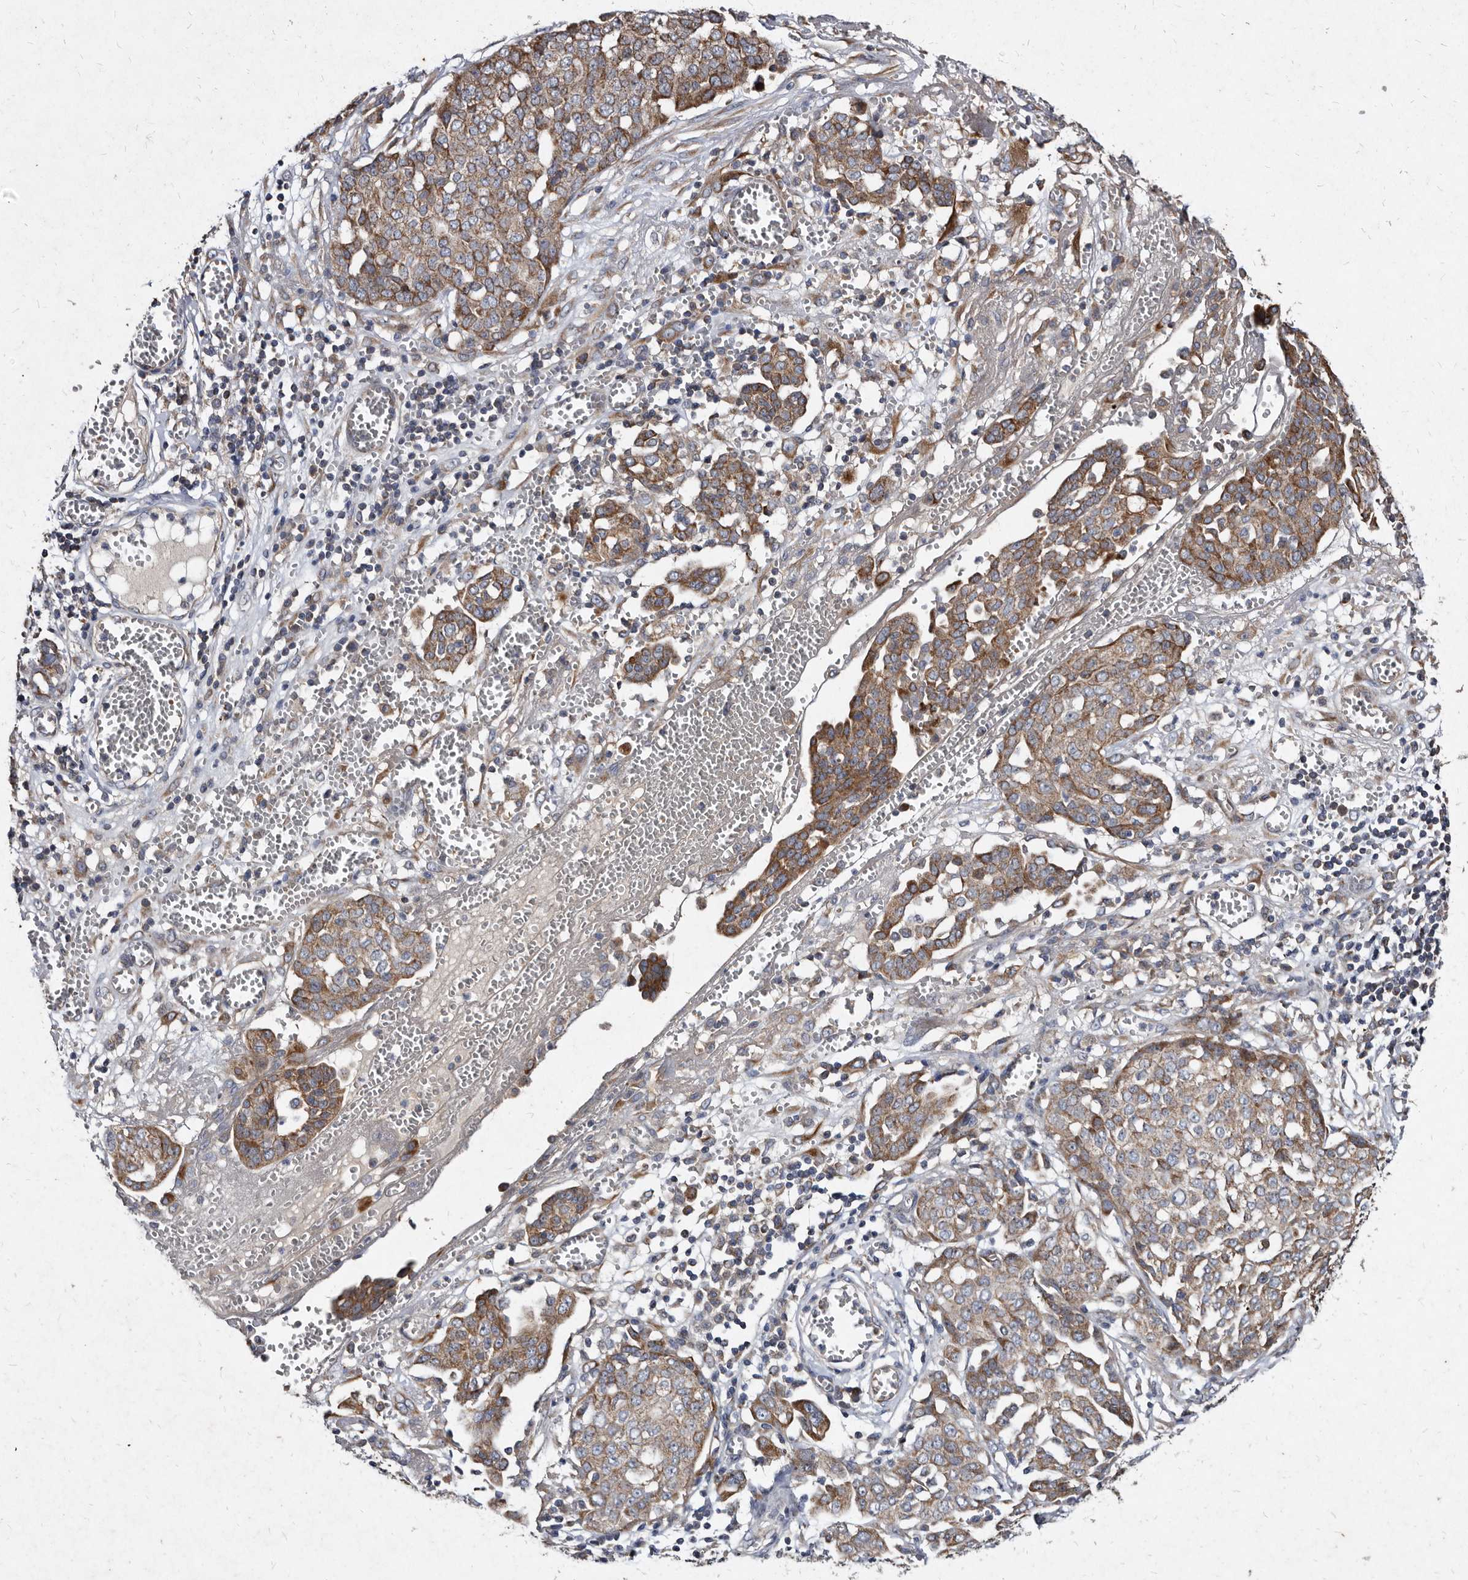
{"staining": {"intensity": "moderate", "quantity": ">75%", "location": "cytoplasmic/membranous"}, "tissue": "ovarian cancer", "cell_type": "Tumor cells", "image_type": "cancer", "snomed": [{"axis": "morphology", "description": "Cystadenocarcinoma, serous, NOS"}, {"axis": "topography", "description": "Soft tissue"}, {"axis": "topography", "description": "Ovary"}], "caption": "DAB immunohistochemical staining of human ovarian cancer (serous cystadenocarcinoma) displays moderate cytoplasmic/membranous protein staining in approximately >75% of tumor cells.", "gene": "YPEL3", "patient": {"sex": "female", "age": 57}}